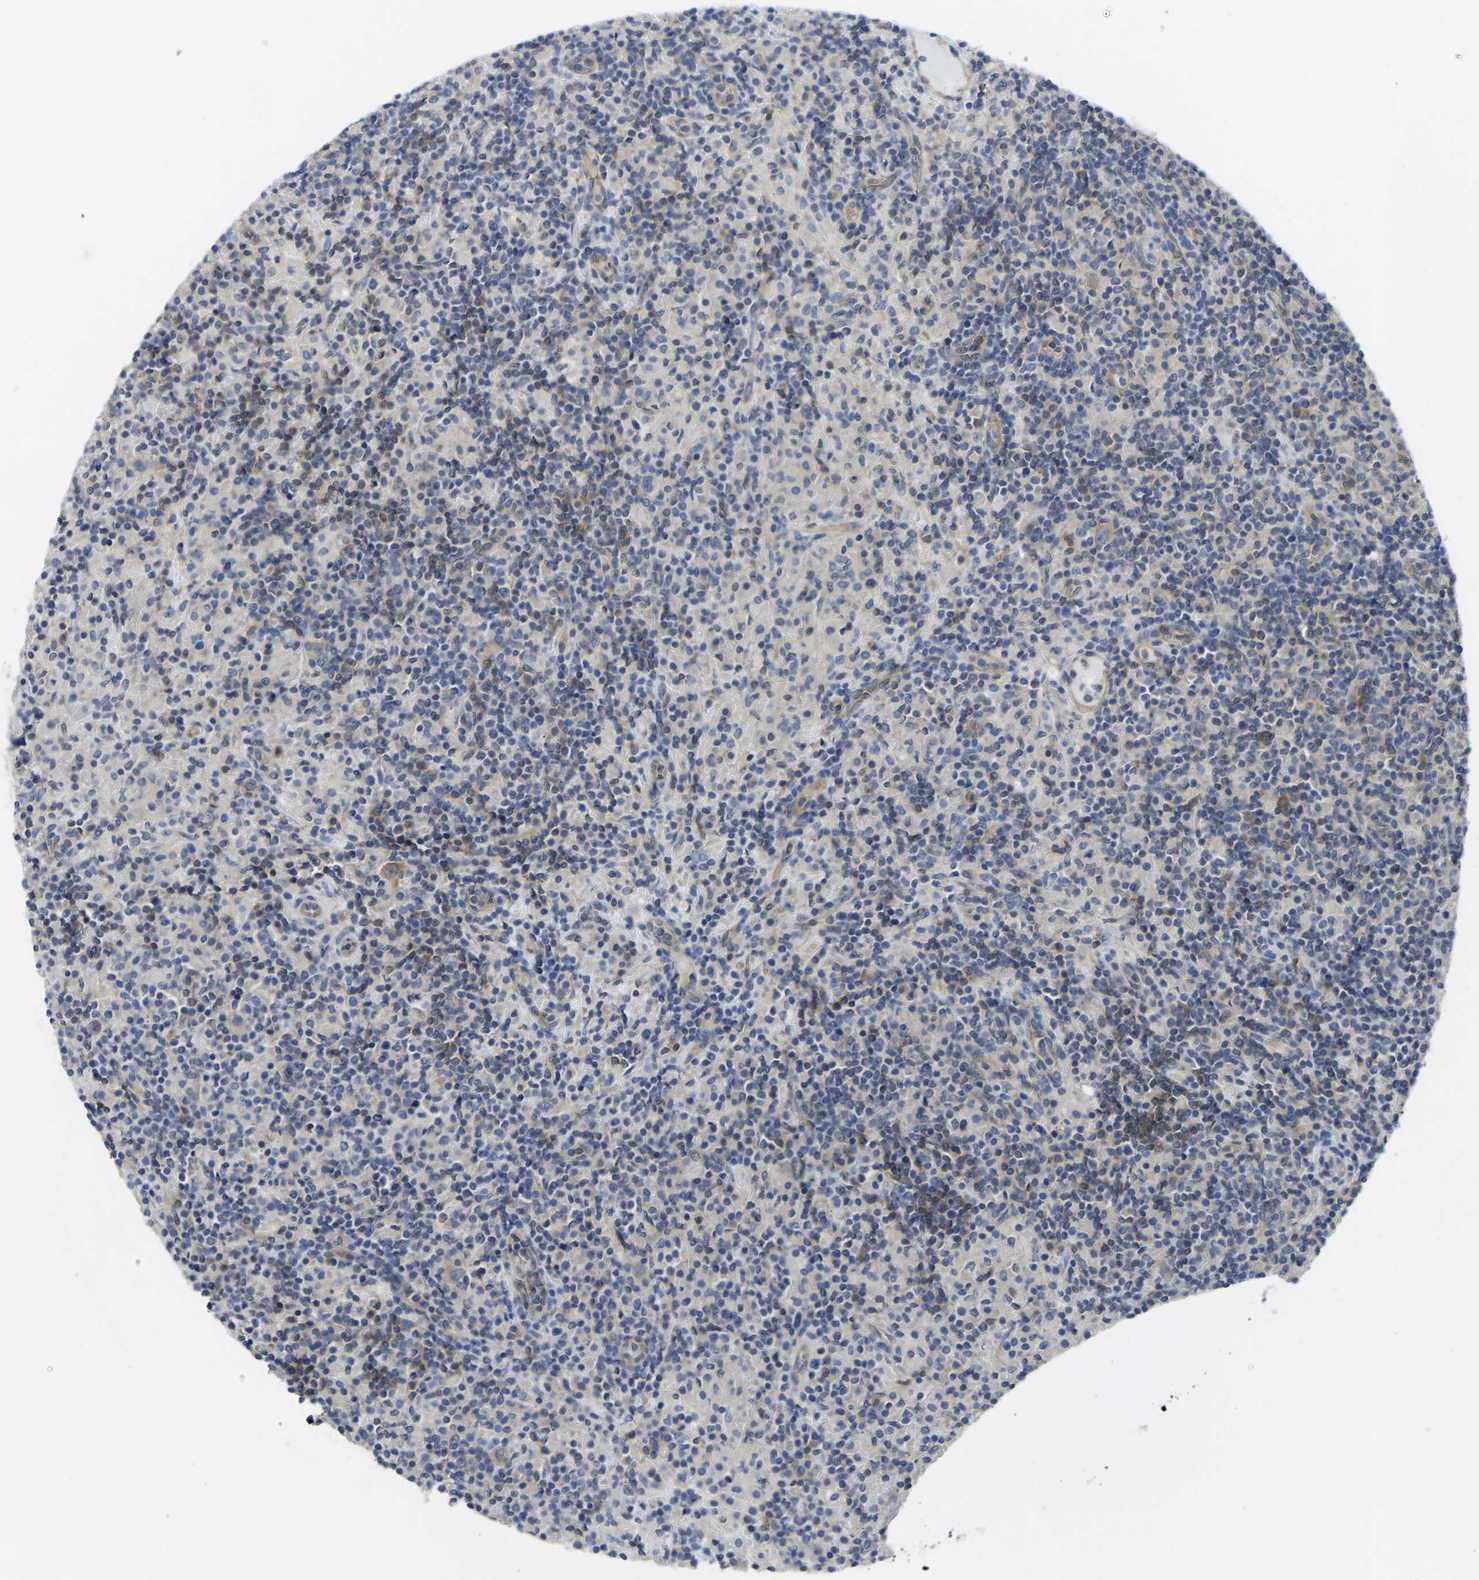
{"staining": {"intensity": "moderate", "quantity": ">75%", "location": "cytoplasmic/membranous"}, "tissue": "lymphoma", "cell_type": "Tumor cells", "image_type": "cancer", "snomed": [{"axis": "morphology", "description": "Hodgkin's disease, NOS"}, {"axis": "topography", "description": "Lymph node"}], "caption": "The histopathology image exhibits immunohistochemical staining of Hodgkin's disease. There is moderate cytoplasmic/membranous positivity is identified in about >75% of tumor cells.", "gene": "PPP3CA", "patient": {"sex": "male", "age": 70}}